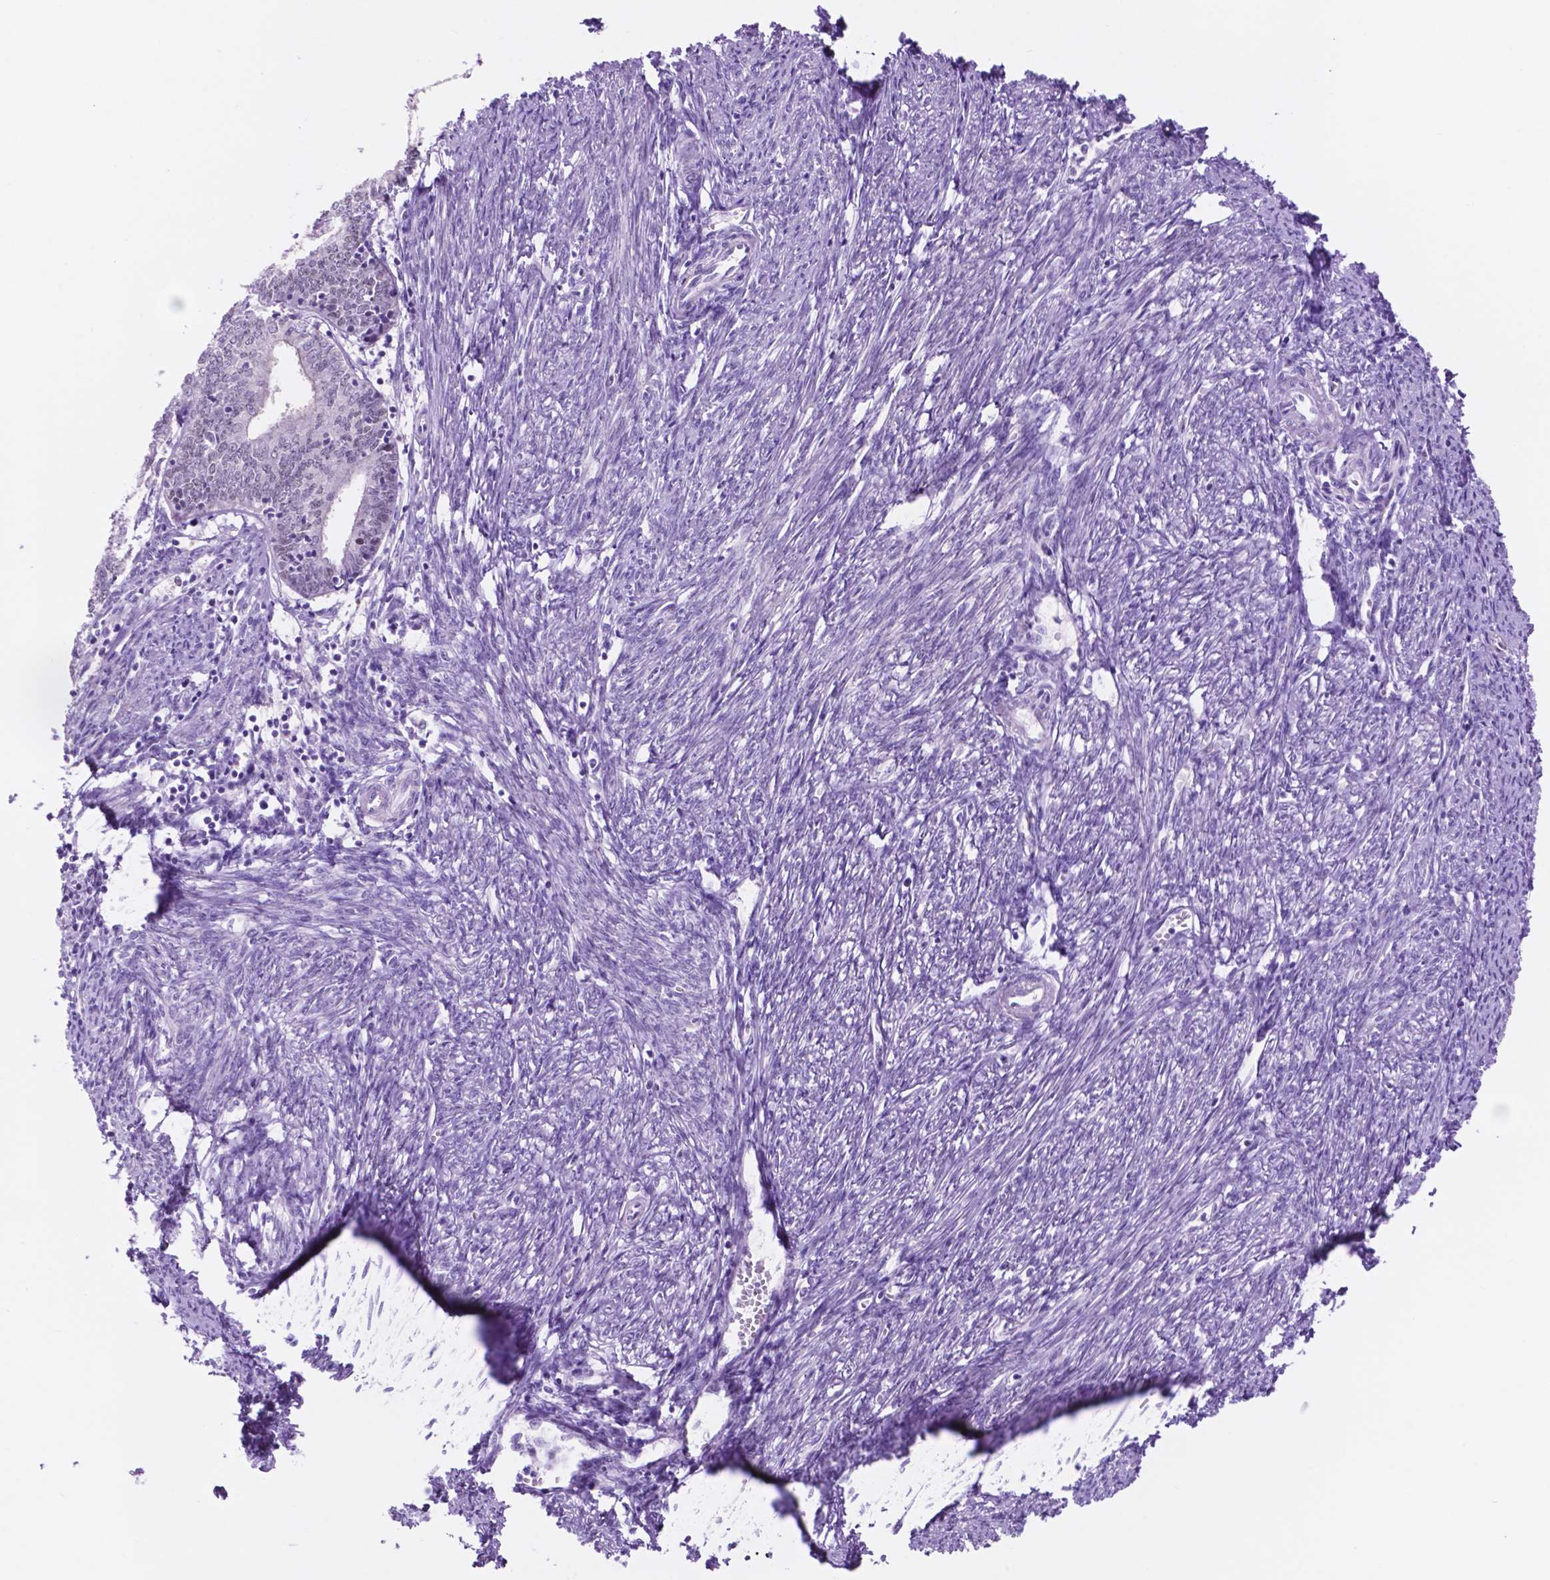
{"staining": {"intensity": "negative", "quantity": "none", "location": "none"}, "tissue": "endometrial cancer", "cell_type": "Tumor cells", "image_type": "cancer", "snomed": [{"axis": "morphology", "description": "Adenocarcinoma, NOS"}, {"axis": "topography", "description": "Endometrium"}], "caption": "Immunohistochemistry of human endometrial cancer (adenocarcinoma) reveals no staining in tumor cells.", "gene": "ACY3", "patient": {"sex": "female", "age": 61}}